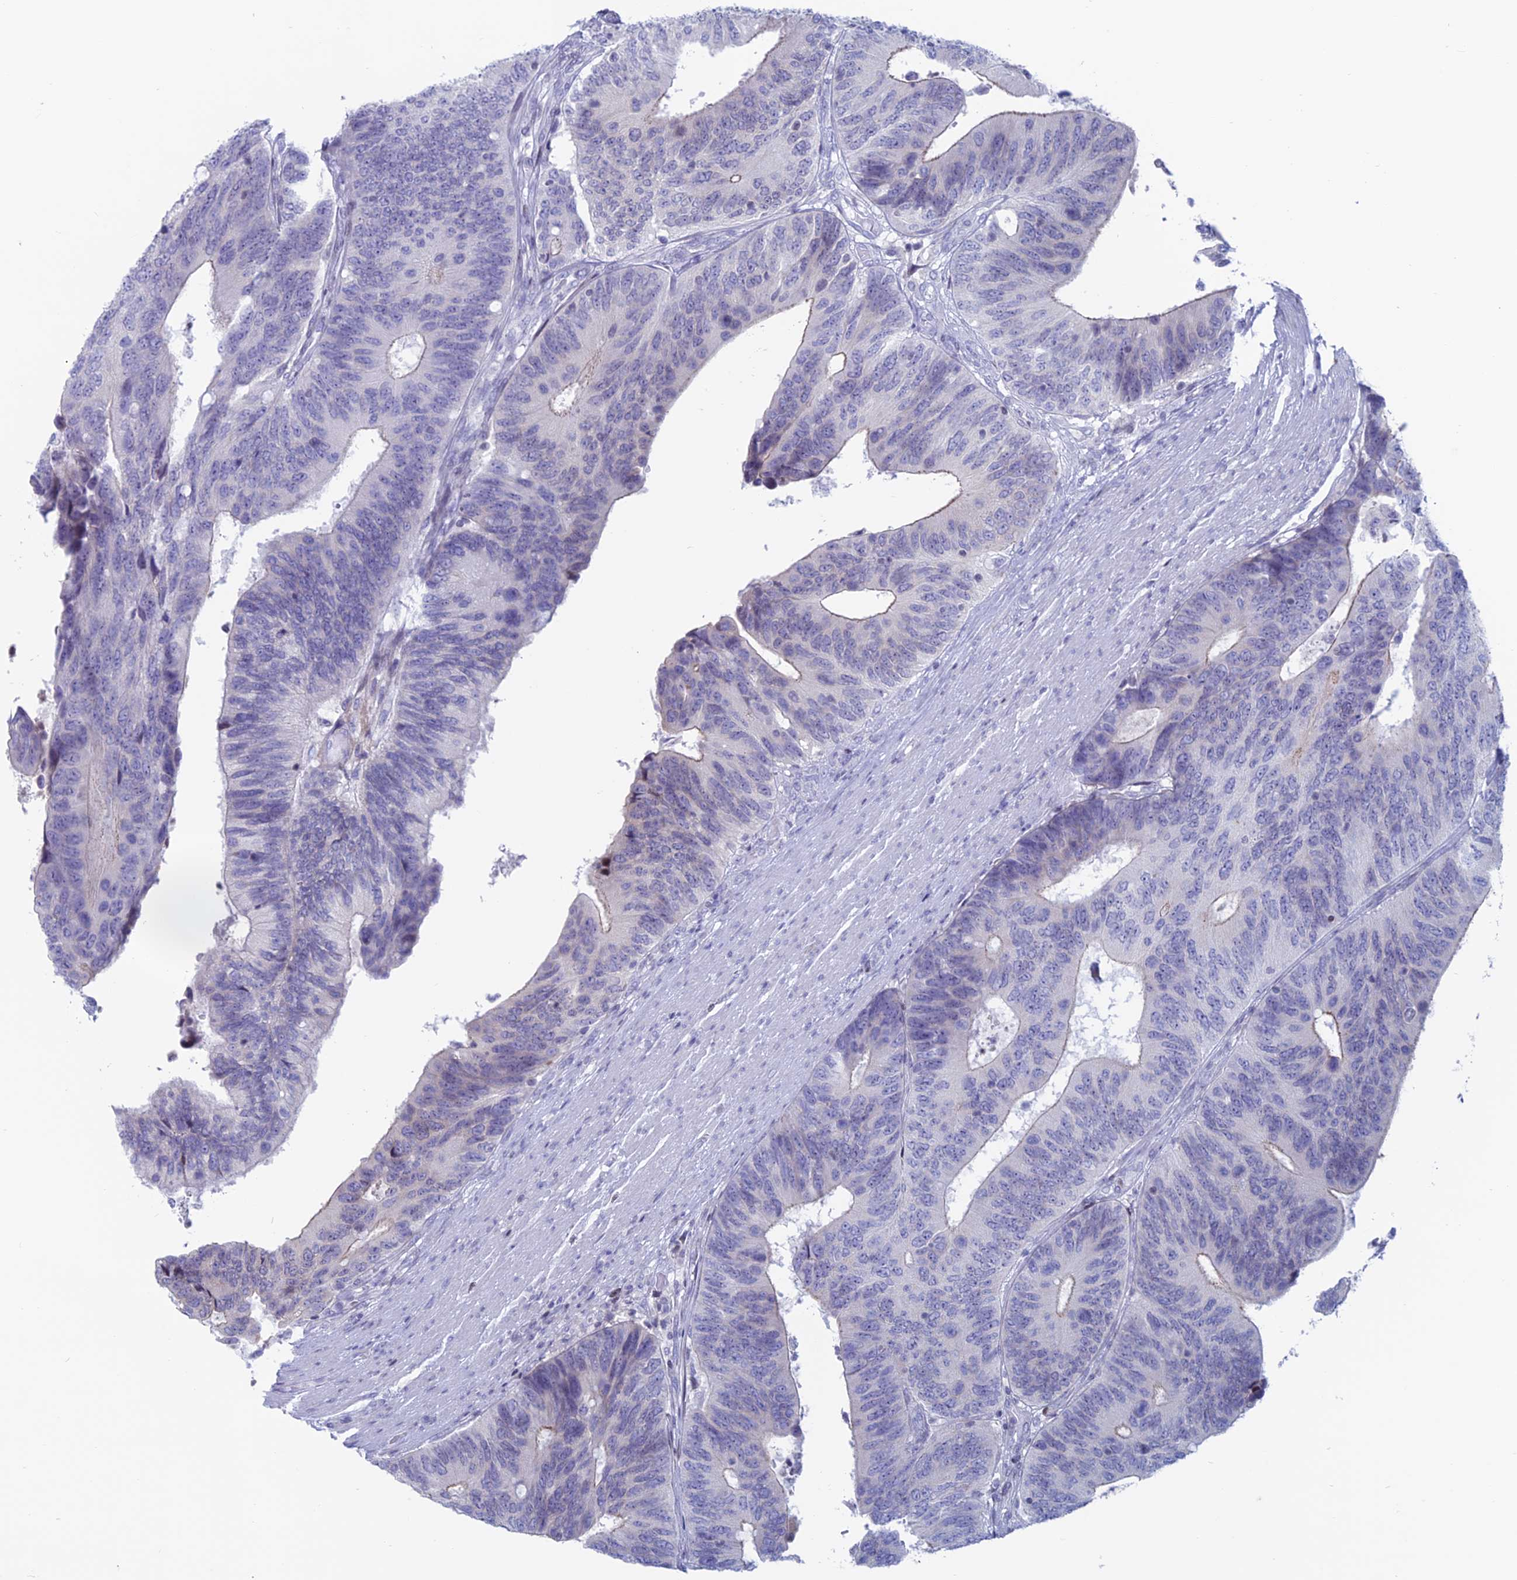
{"staining": {"intensity": "negative", "quantity": "none", "location": "none"}, "tissue": "colorectal cancer", "cell_type": "Tumor cells", "image_type": "cancer", "snomed": [{"axis": "morphology", "description": "Adenocarcinoma, NOS"}, {"axis": "topography", "description": "Colon"}], "caption": "Human colorectal cancer stained for a protein using immunohistochemistry shows no positivity in tumor cells.", "gene": "CERS6", "patient": {"sex": "male", "age": 87}}